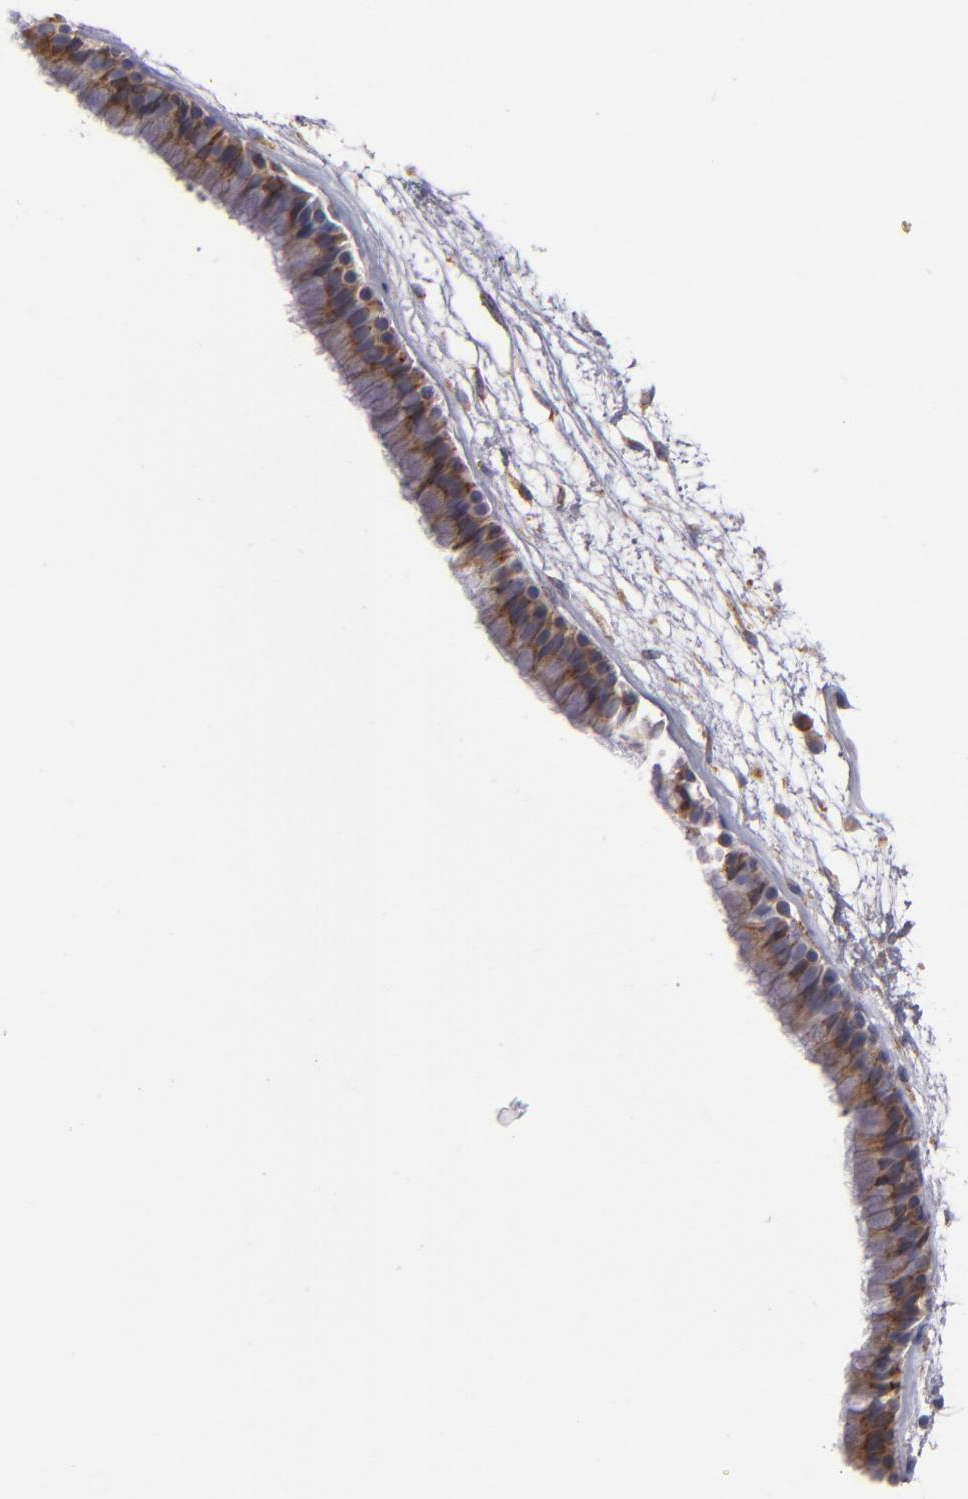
{"staining": {"intensity": "moderate", "quantity": ">75%", "location": "cytoplasmic/membranous"}, "tissue": "nasopharynx", "cell_type": "Respiratory epithelial cells", "image_type": "normal", "snomed": [{"axis": "morphology", "description": "Normal tissue, NOS"}, {"axis": "morphology", "description": "Inflammation, NOS"}, {"axis": "topography", "description": "Nasopharynx"}], "caption": "Moderate cytoplasmic/membranous staining is seen in approximately >75% of respiratory epithelial cells in normal nasopharynx.", "gene": "CFB", "patient": {"sex": "male", "age": 48}}